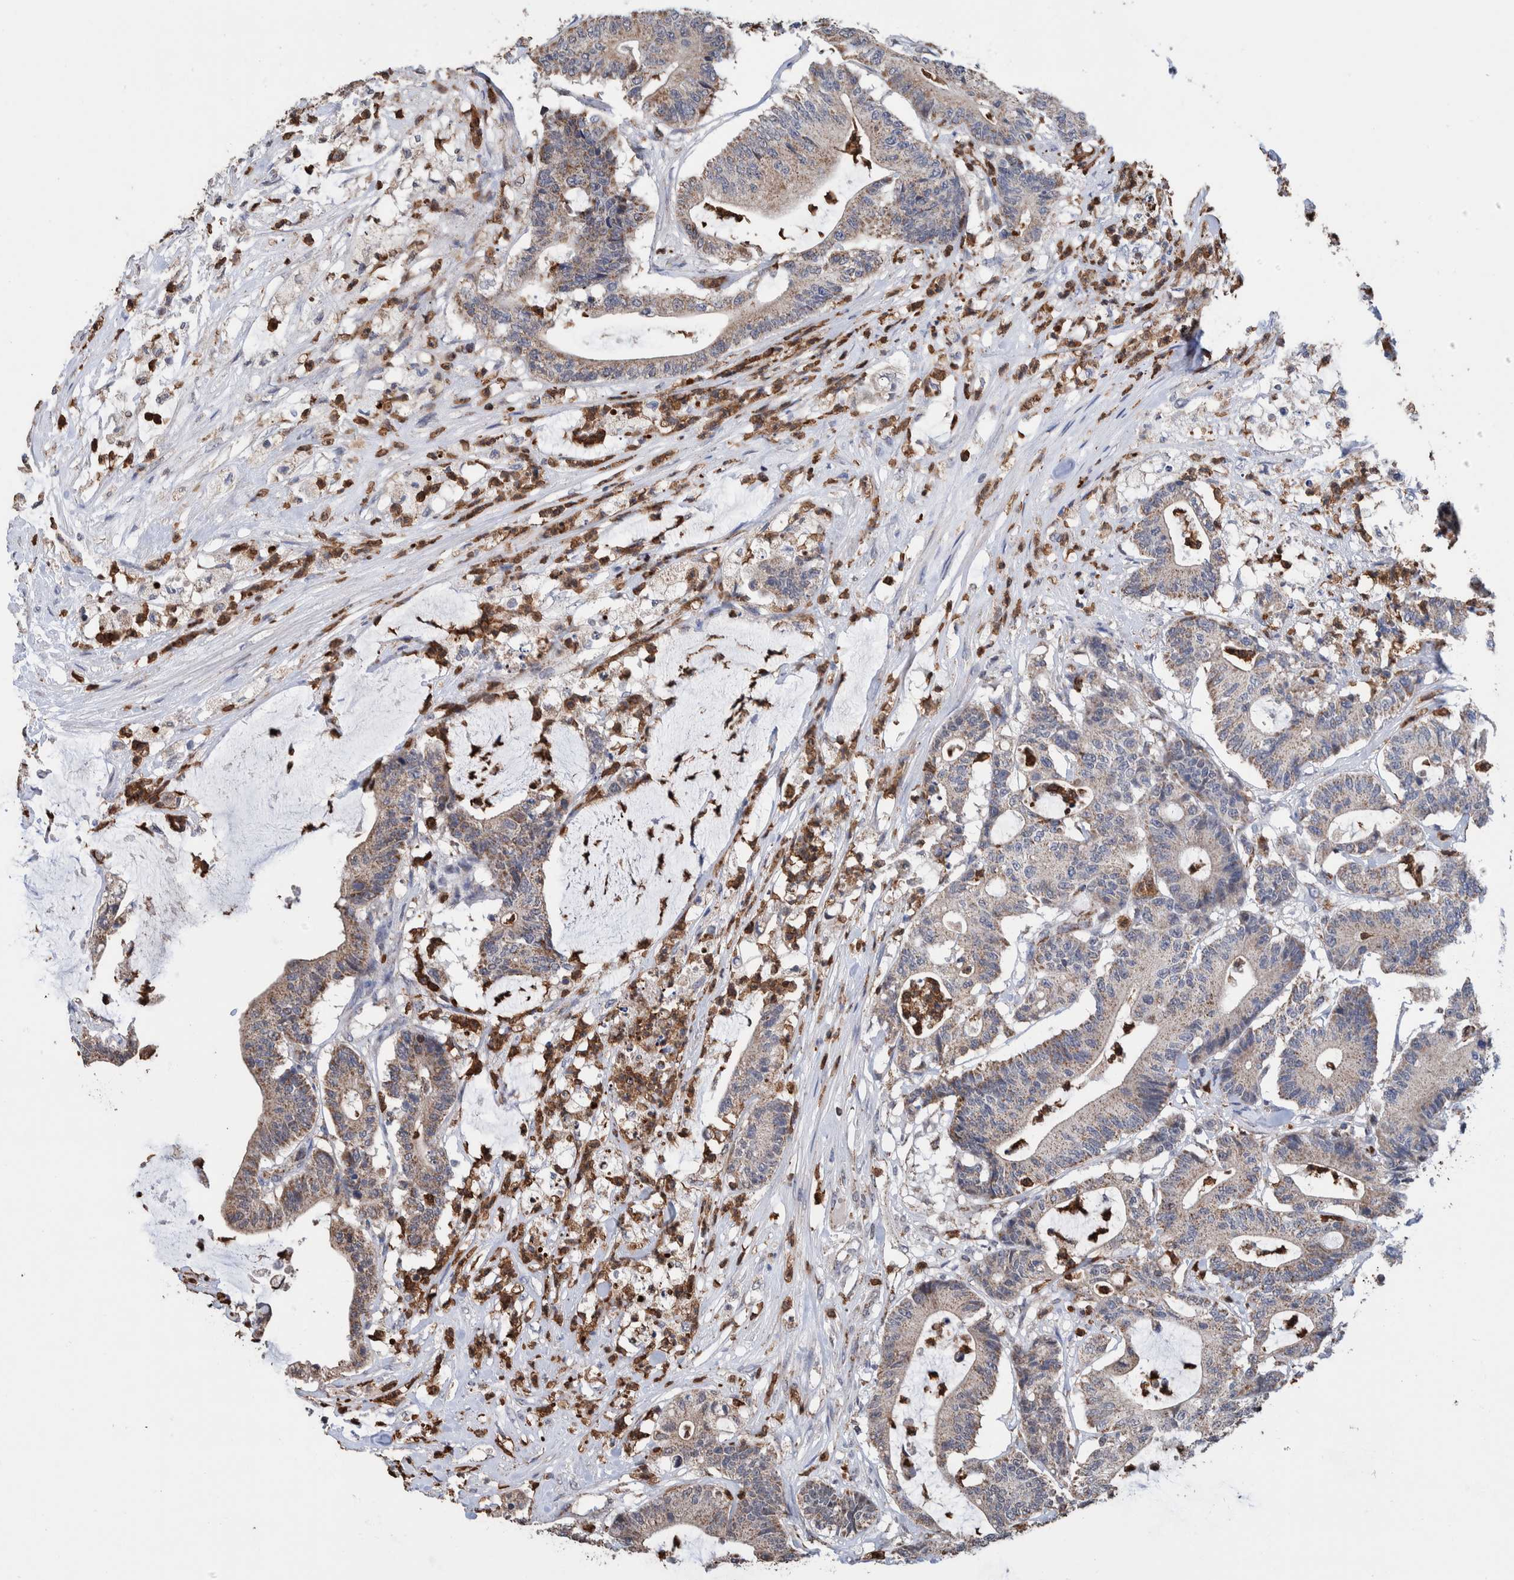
{"staining": {"intensity": "weak", "quantity": "25%-75%", "location": "cytoplasmic/membranous"}, "tissue": "colorectal cancer", "cell_type": "Tumor cells", "image_type": "cancer", "snomed": [{"axis": "morphology", "description": "Adenocarcinoma, NOS"}, {"axis": "topography", "description": "Colon"}], "caption": "Immunohistochemistry (IHC) of colorectal cancer (adenocarcinoma) shows low levels of weak cytoplasmic/membranous expression in approximately 25%-75% of tumor cells.", "gene": "DECR1", "patient": {"sex": "female", "age": 84}}